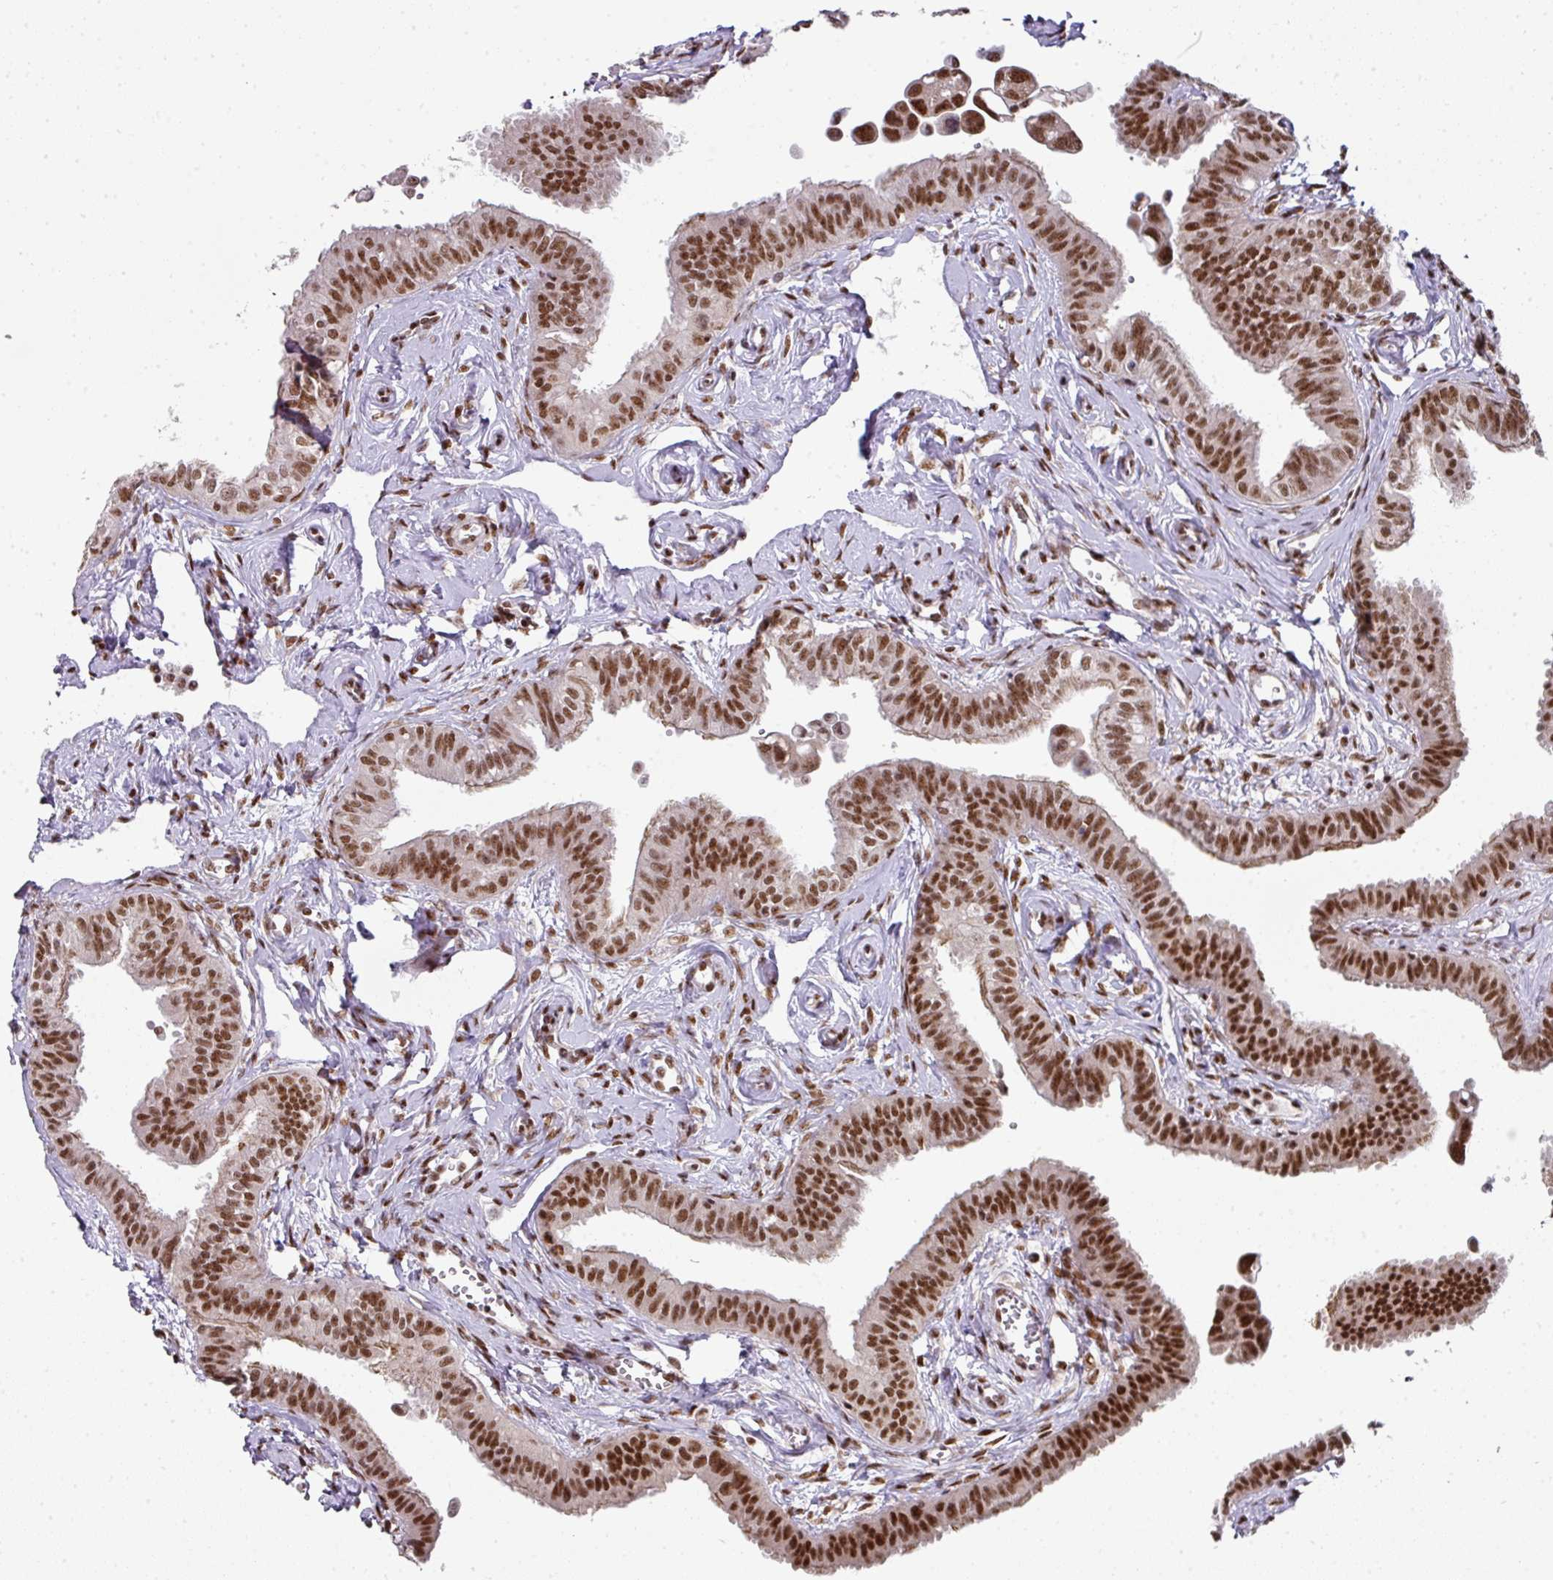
{"staining": {"intensity": "strong", "quantity": ">75%", "location": "nuclear"}, "tissue": "fallopian tube", "cell_type": "Glandular cells", "image_type": "normal", "snomed": [{"axis": "morphology", "description": "Normal tissue, NOS"}, {"axis": "morphology", "description": "Carcinoma, NOS"}, {"axis": "topography", "description": "Fallopian tube"}, {"axis": "topography", "description": "Ovary"}], "caption": "Immunohistochemistry (IHC) photomicrograph of normal fallopian tube stained for a protein (brown), which reveals high levels of strong nuclear positivity in about >75% of glandular cells.", "gene": "NFYA", "patient": {"sex": "female", "age": 59}}